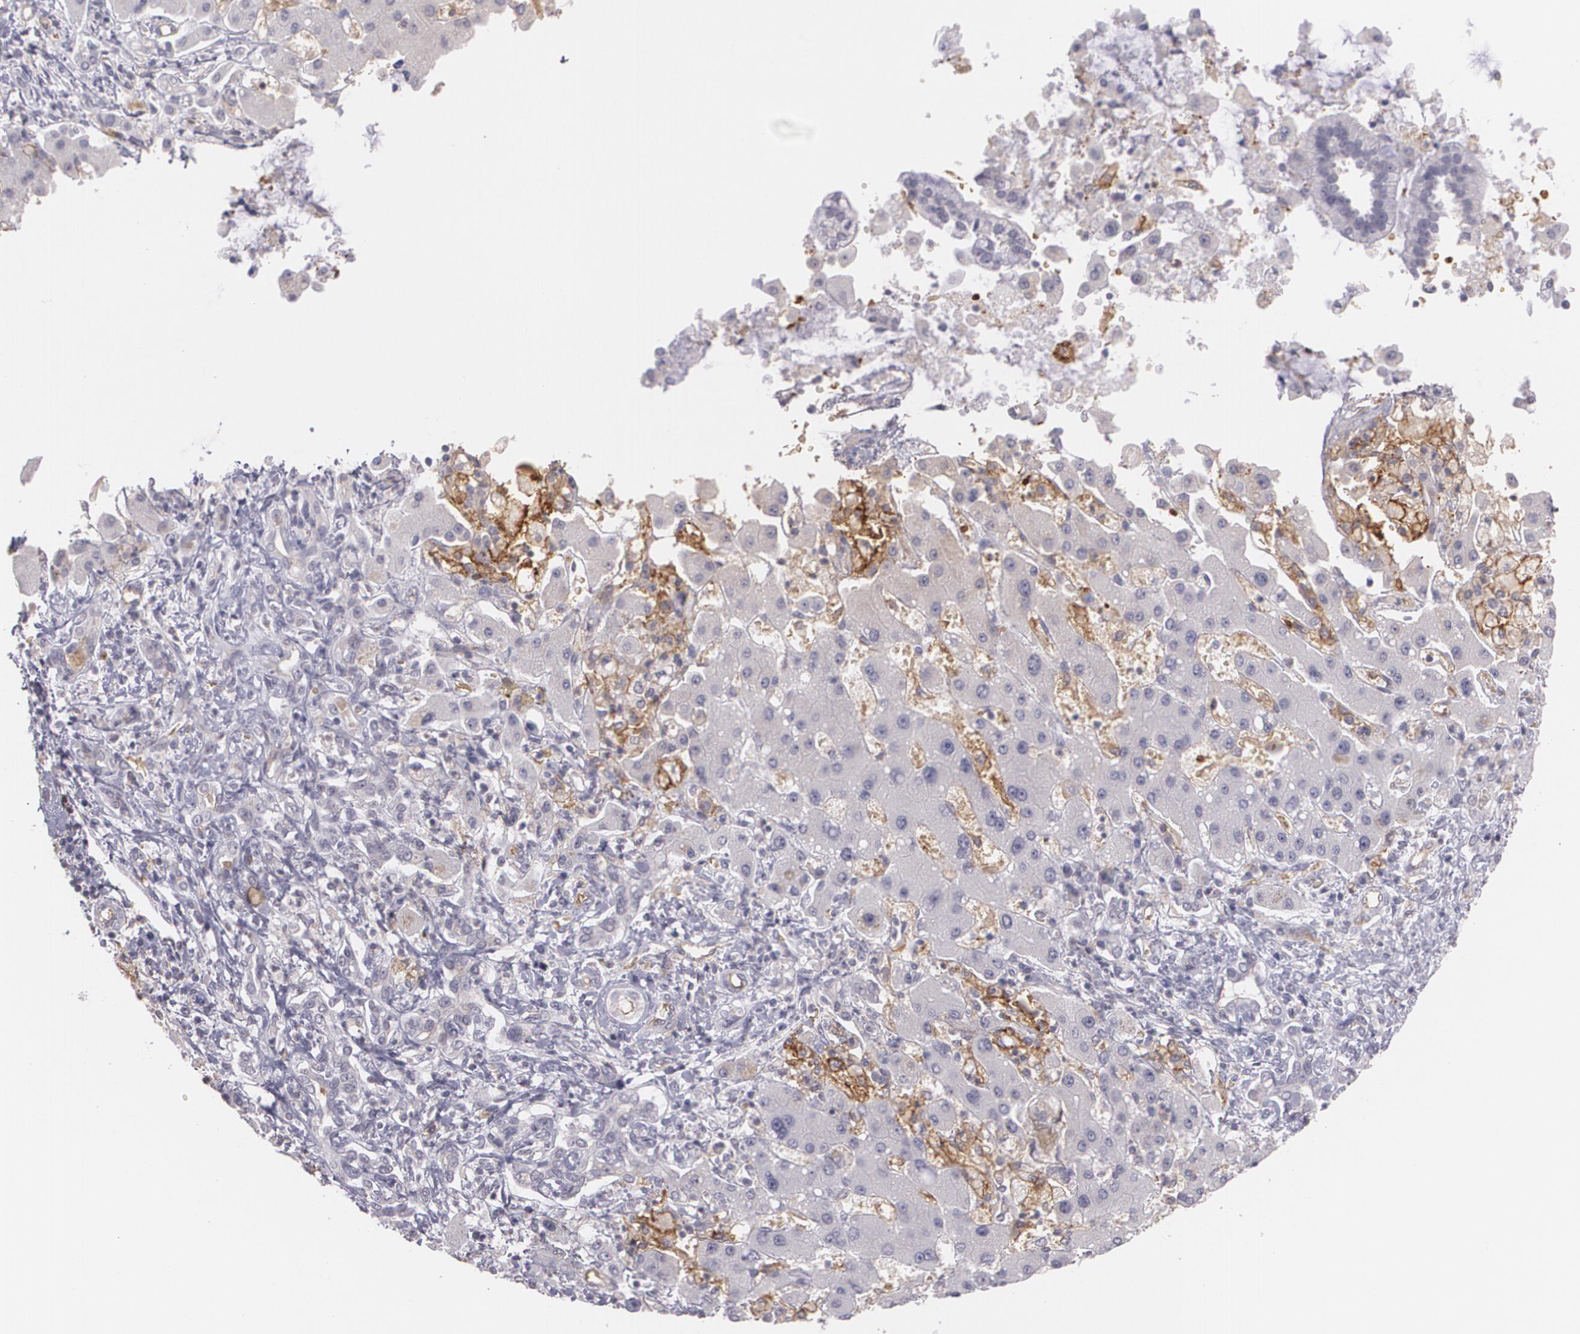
{"staining": {"intensity": "negative", "quantity": "none", "location": "none"}, "tissue": "liver cancer", "cell_type": "Tumor cells", "image_type": "cancer", "snomed": [{"axis": "morphology", "description": "Cholangiocarcinoma"}, {"axis": "topography", "description": "Liver"}], "caption": "A histopathology image of cholangiocarcinoma (liver) stained for a protein displays no brown staining in tumor cells.", "gene": "ACE", "patient": {"sex": "male", "age": 50}}